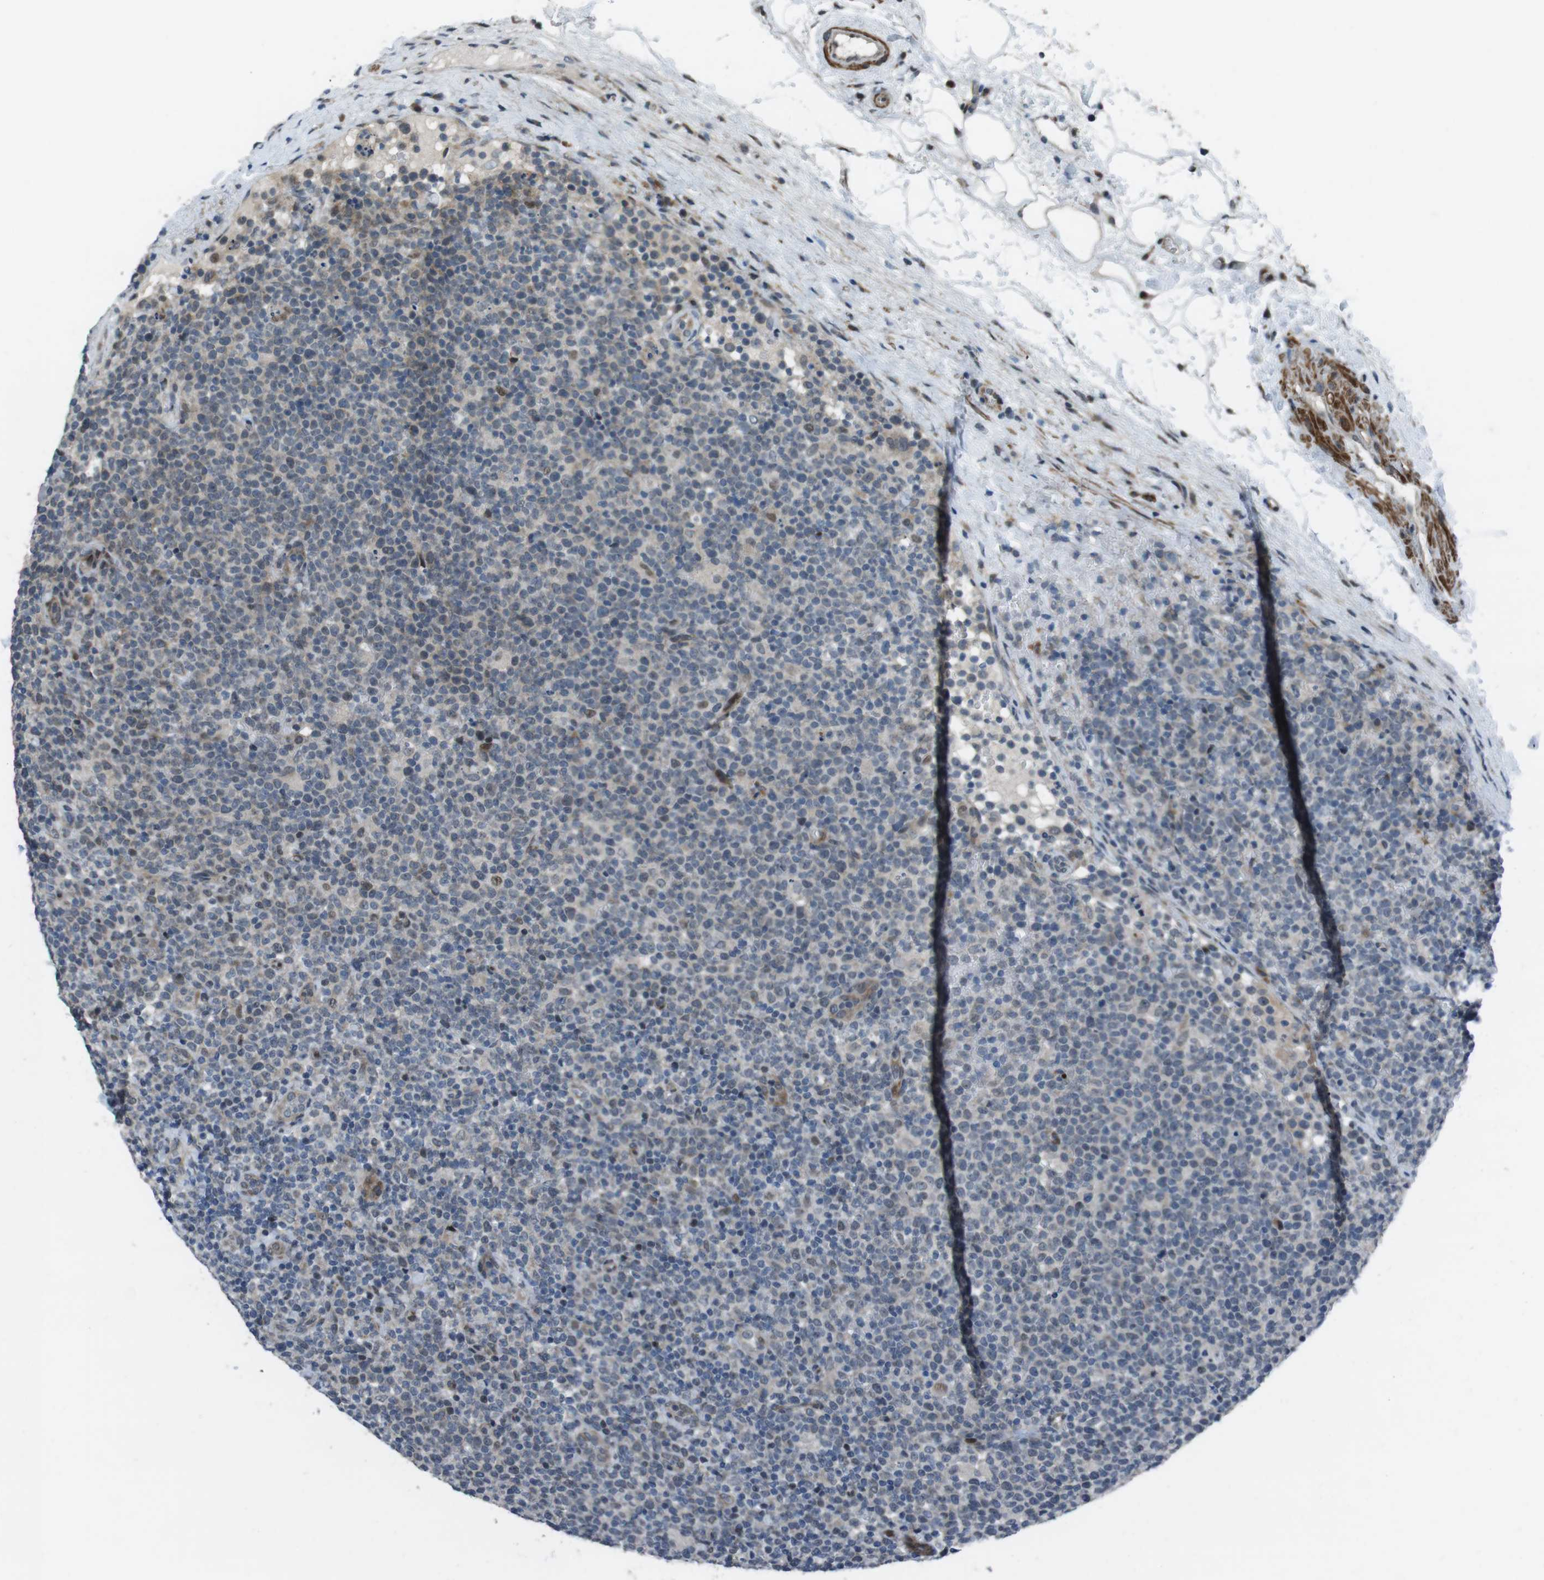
{"staining": {"intensity": "weak", "quantity": "25%-75%", "location": "nuclear"}, "tissue": "lymphoma", "cell_type": "Tumor cells", "image_type": "cancer", "snomed": [{"axis": "morphology", "description": "Malignant lymphoma, non-Hodgkin's type, High grade"}, {"axis": "topography", "description": "Lymph node"}], "caption": "DAB (3,3'-diaminobenzidine) immunohistochemical staining of lymphoma displays weak nuclear protein staining in approximately 25%-75% of tumor cells. The staining was performed using DAB (3,3'-diaminobenzidine), with brown indicating positive protein expression. Nuclei are stained blue with hematoxylin.", "gene": "PBRM1", "patient": {"sex": "male", "age": 61}}